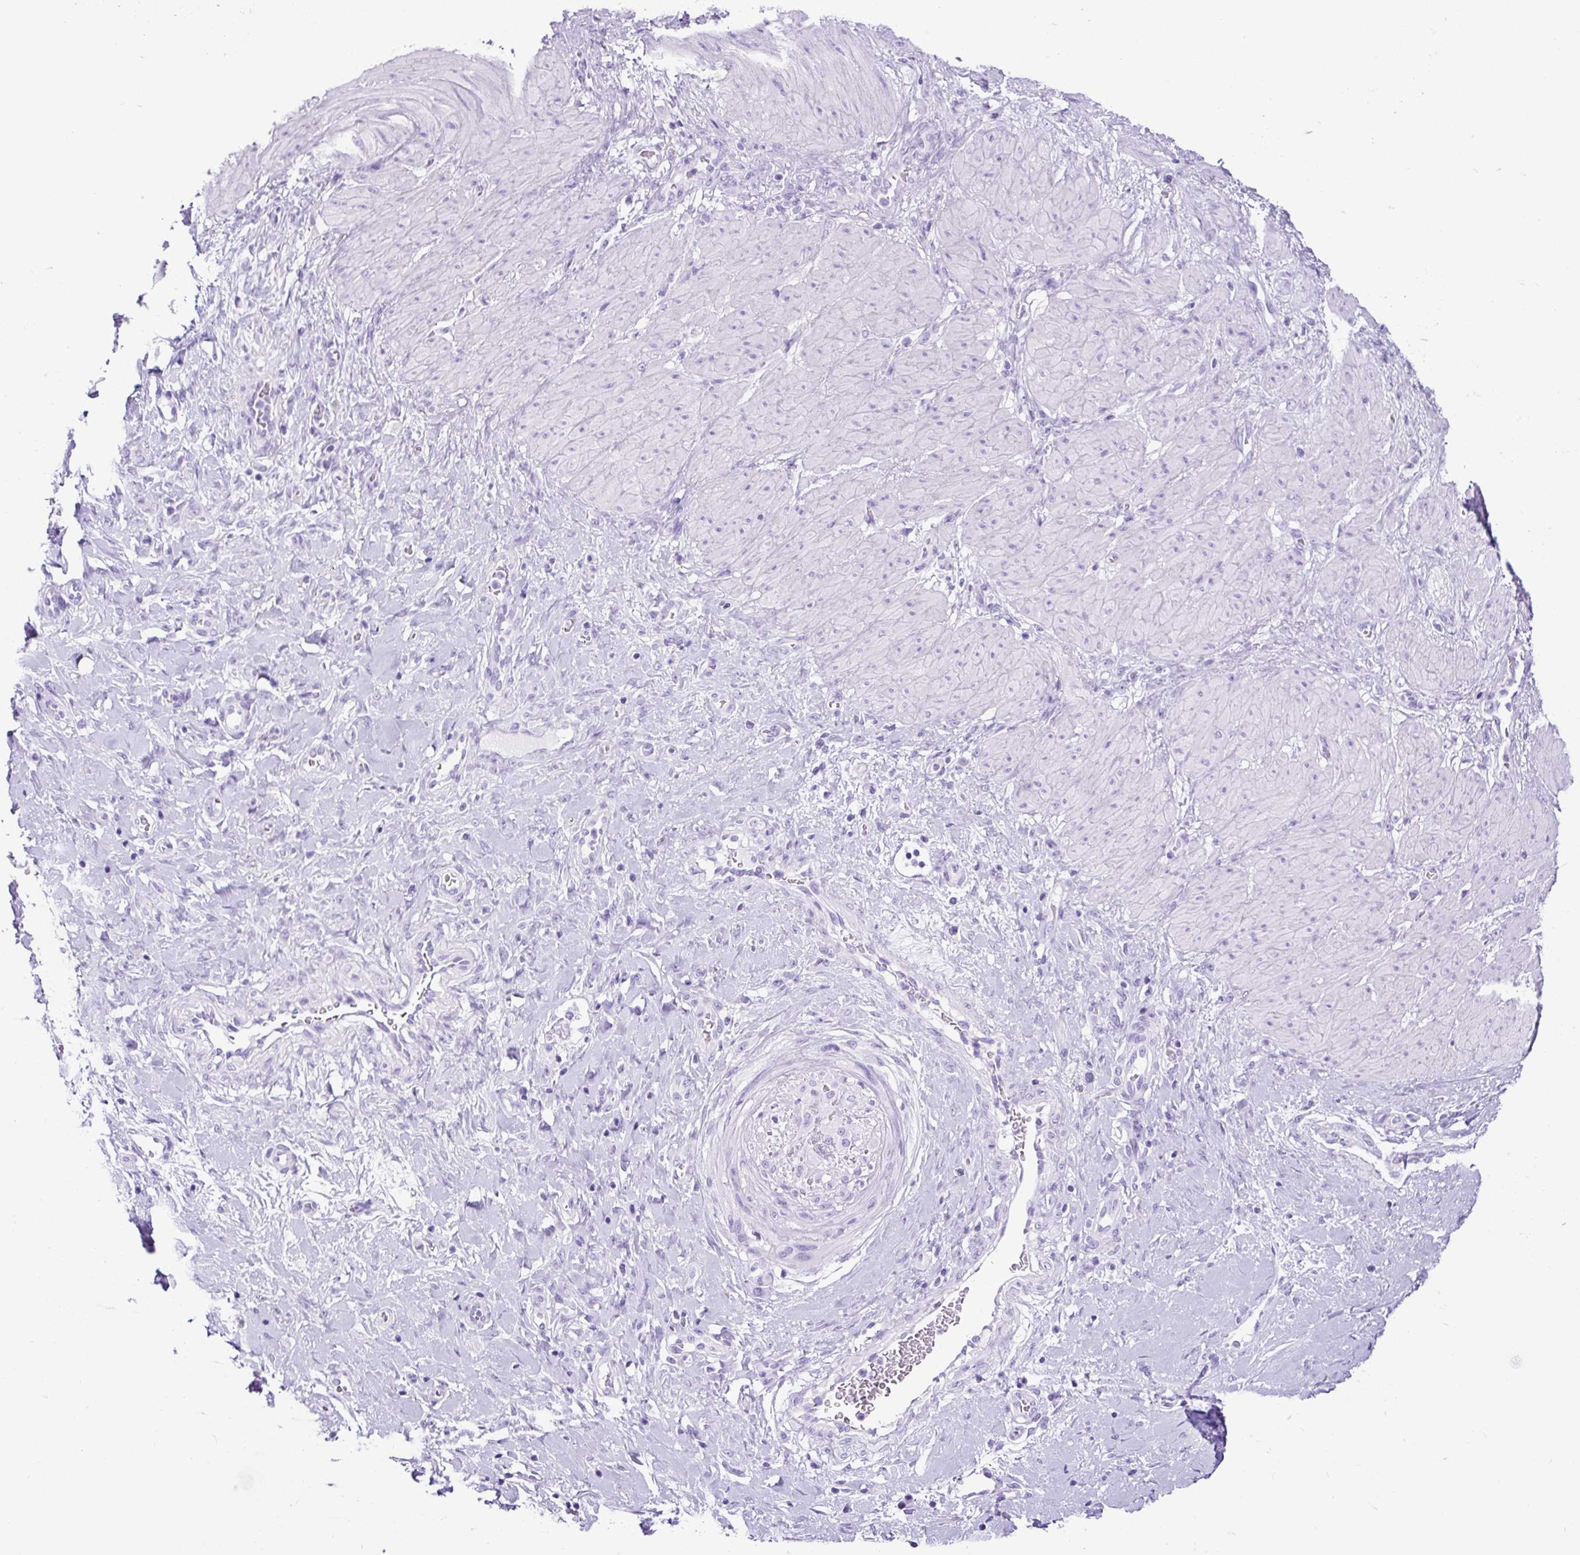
{"staining": {"intensity": "negative", "quantity": "none", "location": "none"}, "tissue": "stomach cancer", "cell_type": "Tumor cells", "image_type": "cancer", "snomed": [{"axis": "morphology", "description": "Adenocarcinoma, NOS"}, {"axis": "topography", "description": "Stomach"}], "caption": "An immunohistochemistry photomicrograph of adenocarcinoma (stomach) is shown. There is no staining in tumor cells of adenocarcinoma (stomach).", "gene": "CEL", "patient": {"sex": "male", "age": 48}}